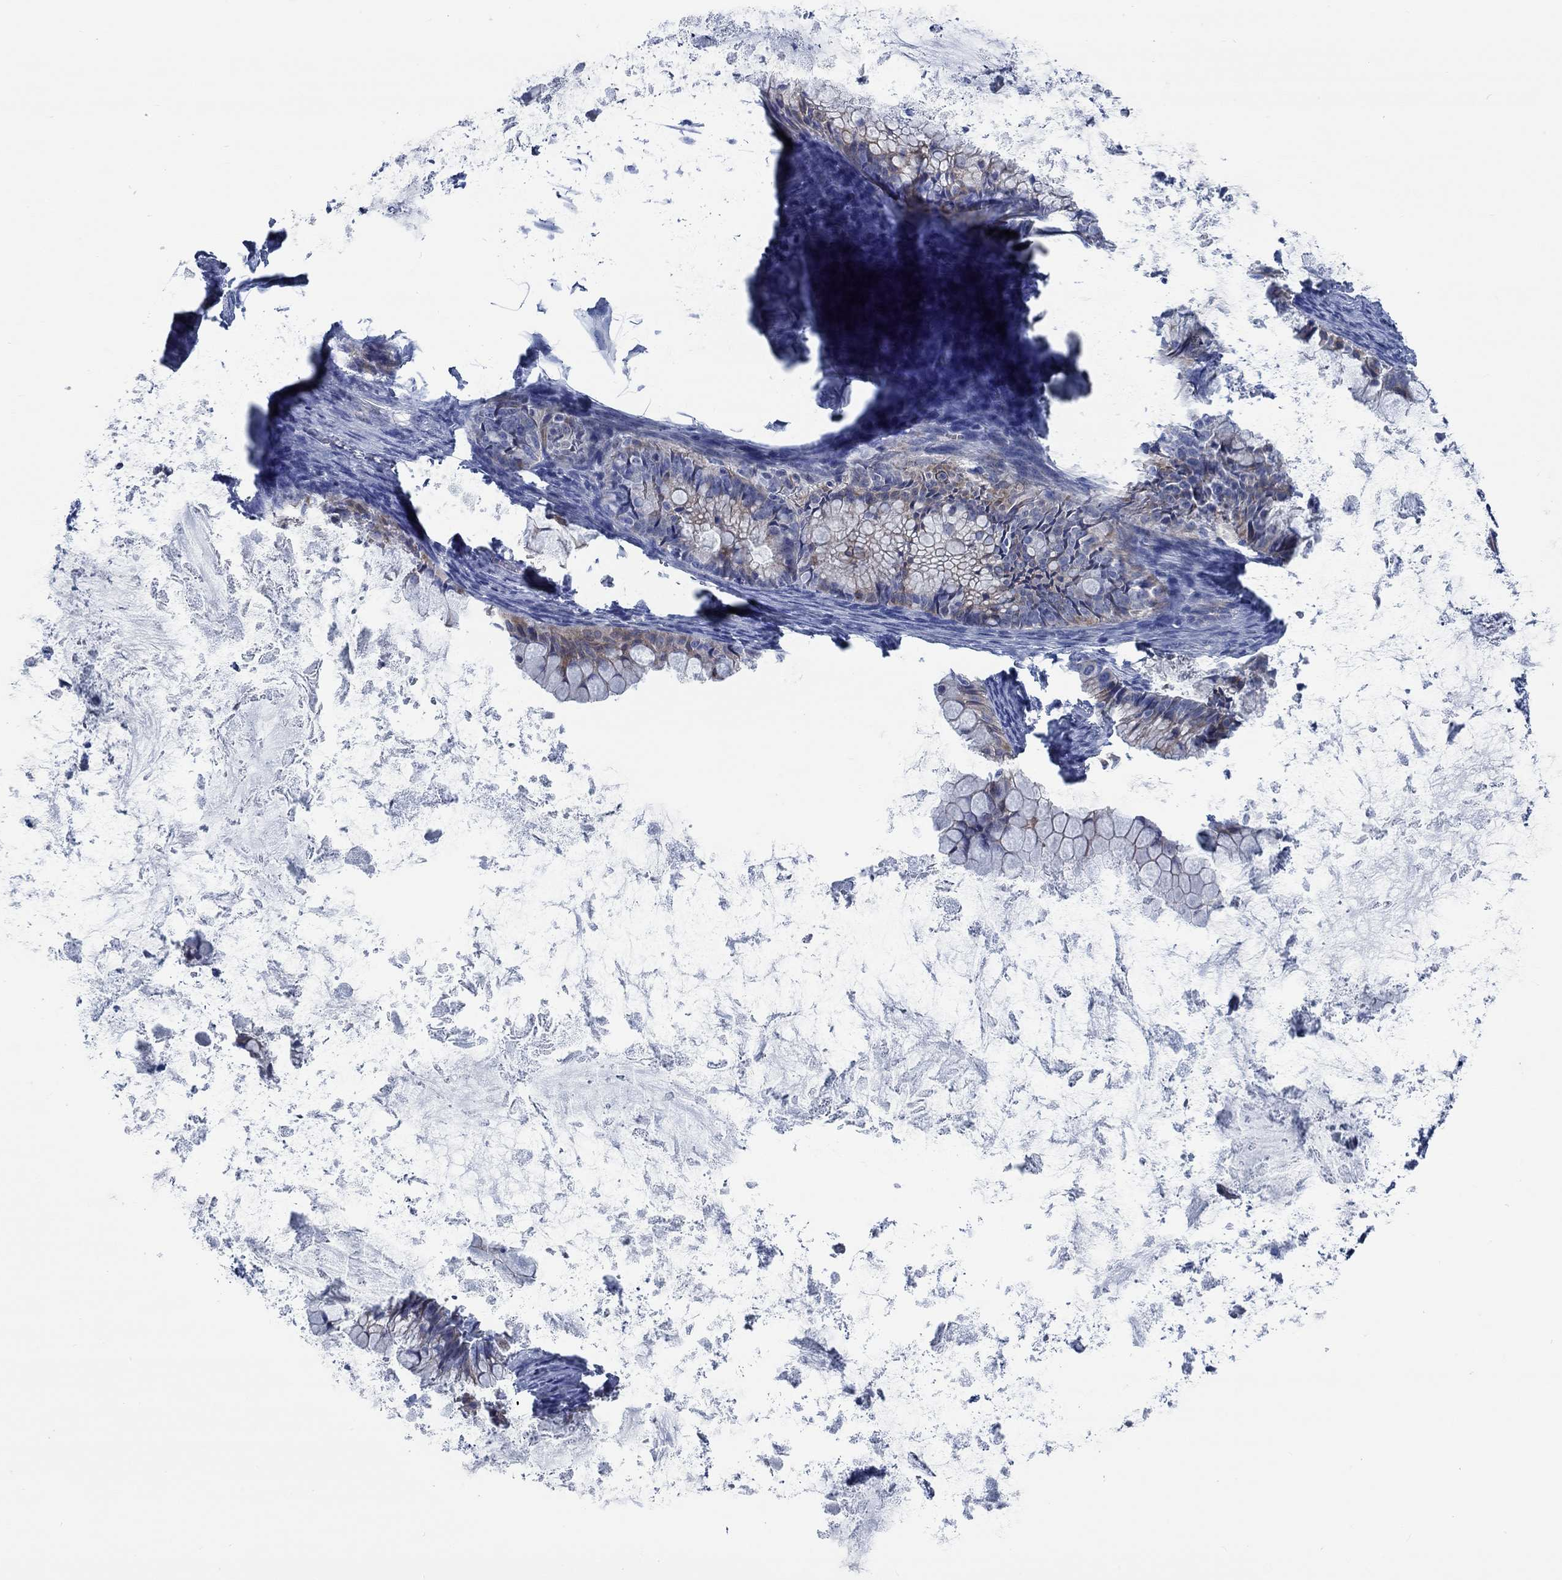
{"staining": {"intensity": "negative", "quantity": "none", "location": "none"}, "tissue": "ovarian cancer", "cell_type": "Tumor cells", "image_type": "cancer", "snomed": [{"axis": "morphology", "description": "Cystadenocarcinoma, mucinous, NOS"}, {"axis": "topography", "description": "Ovary"}], "caption": "A photomicrograph of ovarian cancer (mucinous cystadenocarcinoma) stained for a protein displays no brown staining in tumor cells.", "gene": "SVEP1", "patient": {"sex": "female", "age": 35}}